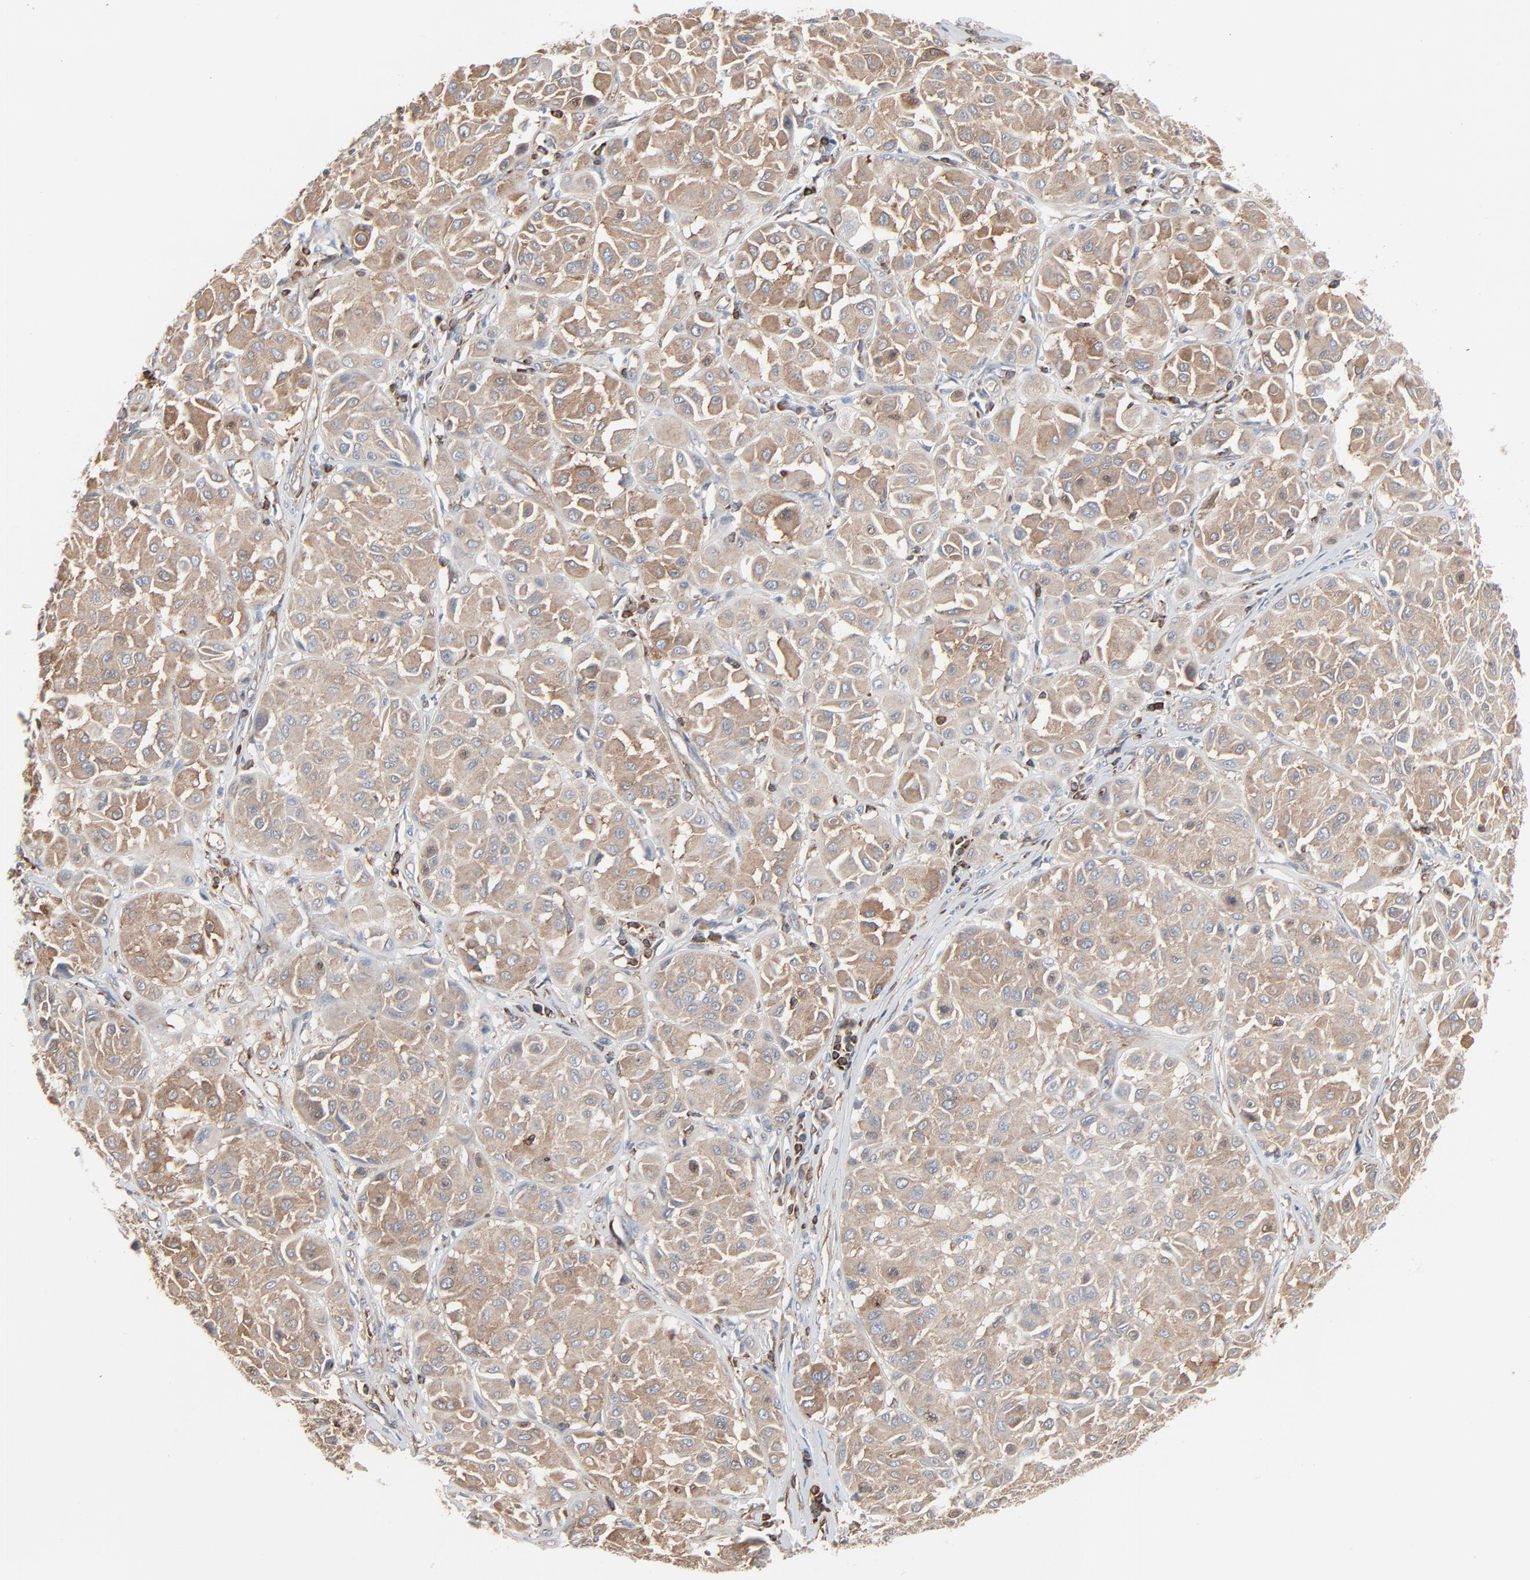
{"staining": {"intensity": "moderate", "quantity": ">75%", "location": "cytoplasmic/membranous"}, "tissue": "melanoma", "cell_type": "Tumor cells", "image_type": "cancer", "snomed": [{"axis": "morphology", "description": "Malignant melanoma, Metastatic site"}, {"axis": "topography", "description": "Soft tissue"}], "caption": "Immunohistochemistry (IHC) of human malignant melanoma (metastatic site) exhibits medium levels of moderate cytoplasmic/membranous positivity in approximately >75% of tumor cells. Using DAB (brown) and hematoxylin (blue) stains, captured at high magnification using brightfield microscopy.", "gene": "OPTN", "patient": {"sex": "male", "age": 41}}